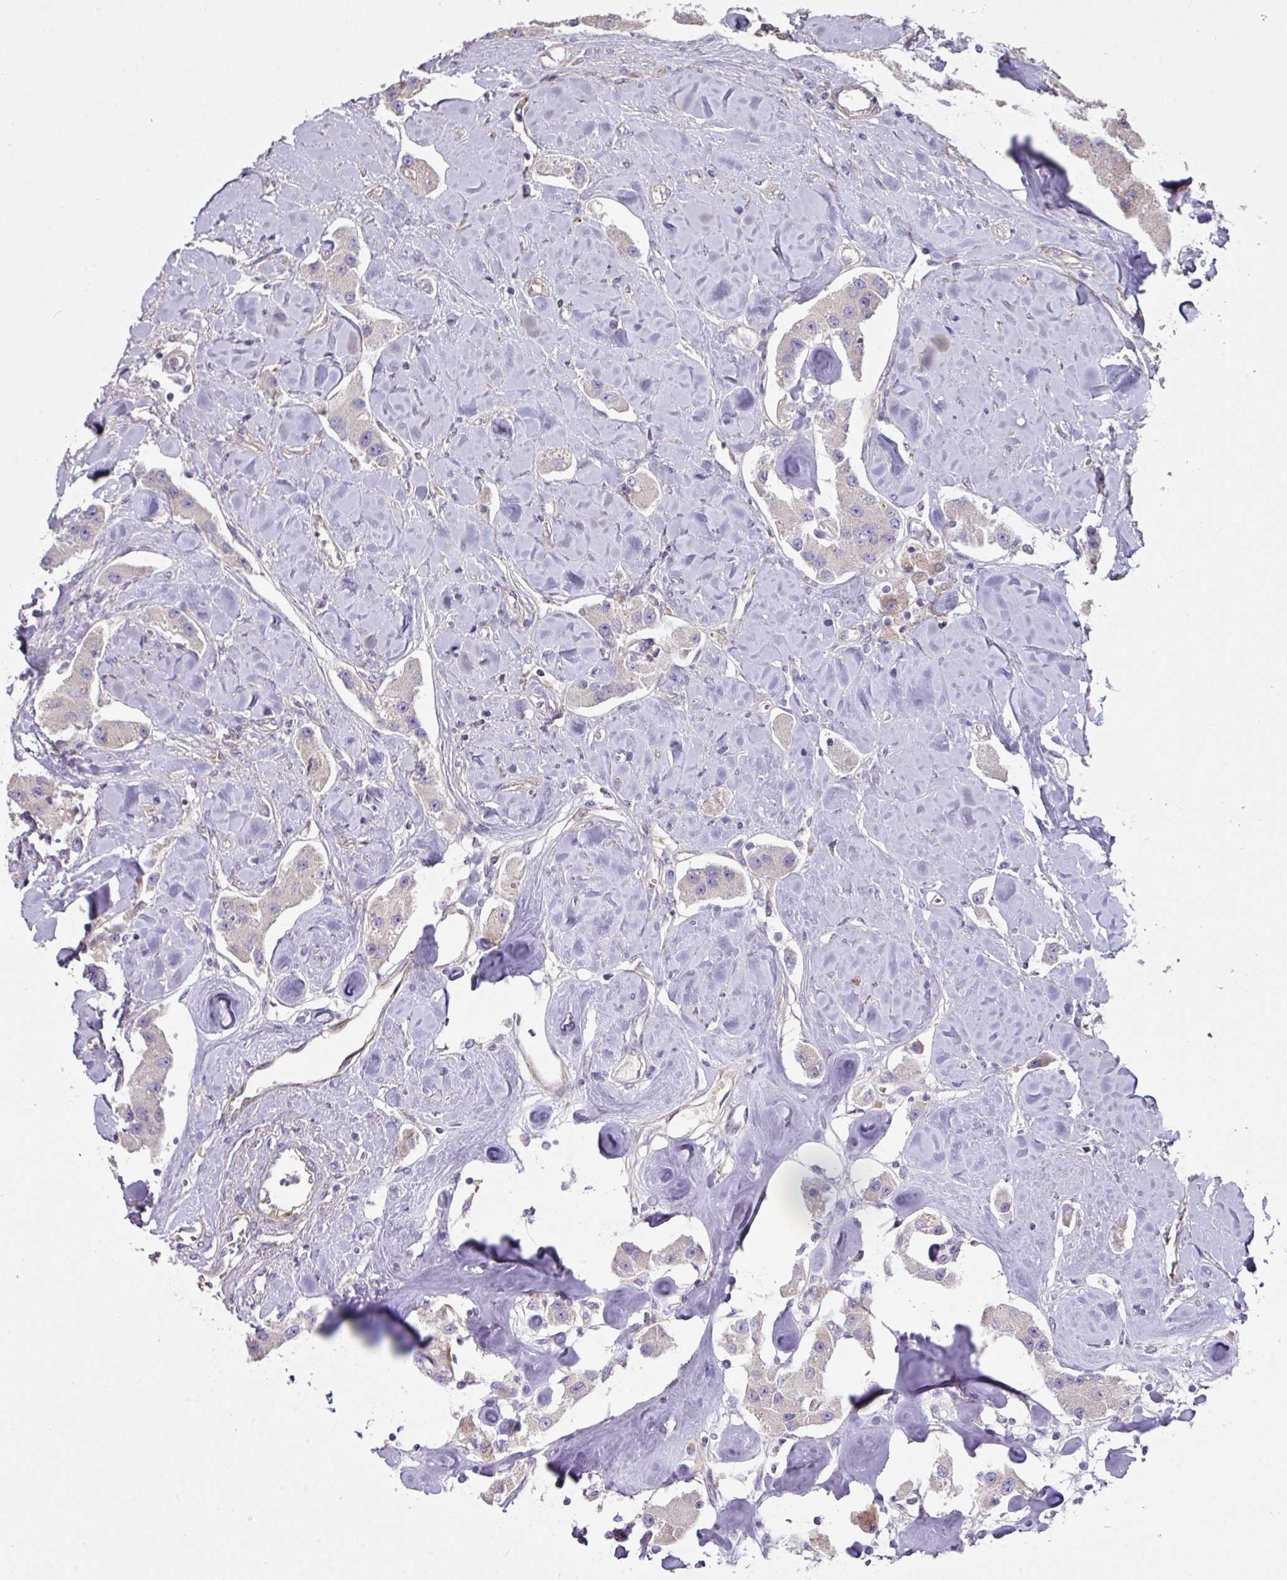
{"staining": {"intensity": "negative", "quantity": "none", "location": "none"}, "tissue": "carcinoid", "cell_type": "Tumor cells", "image_type": "cancer", "snomed": [{"axis": "morphology", "description": "Carcinoid, malignant, NOS"}, {"axis": "topography", "description": "Pancreas"}], "caption": "There is no significant positivity in tumor cells of carcinoid.", "gene": "STK35", "patient": {"sex": "male", "age": 41}}